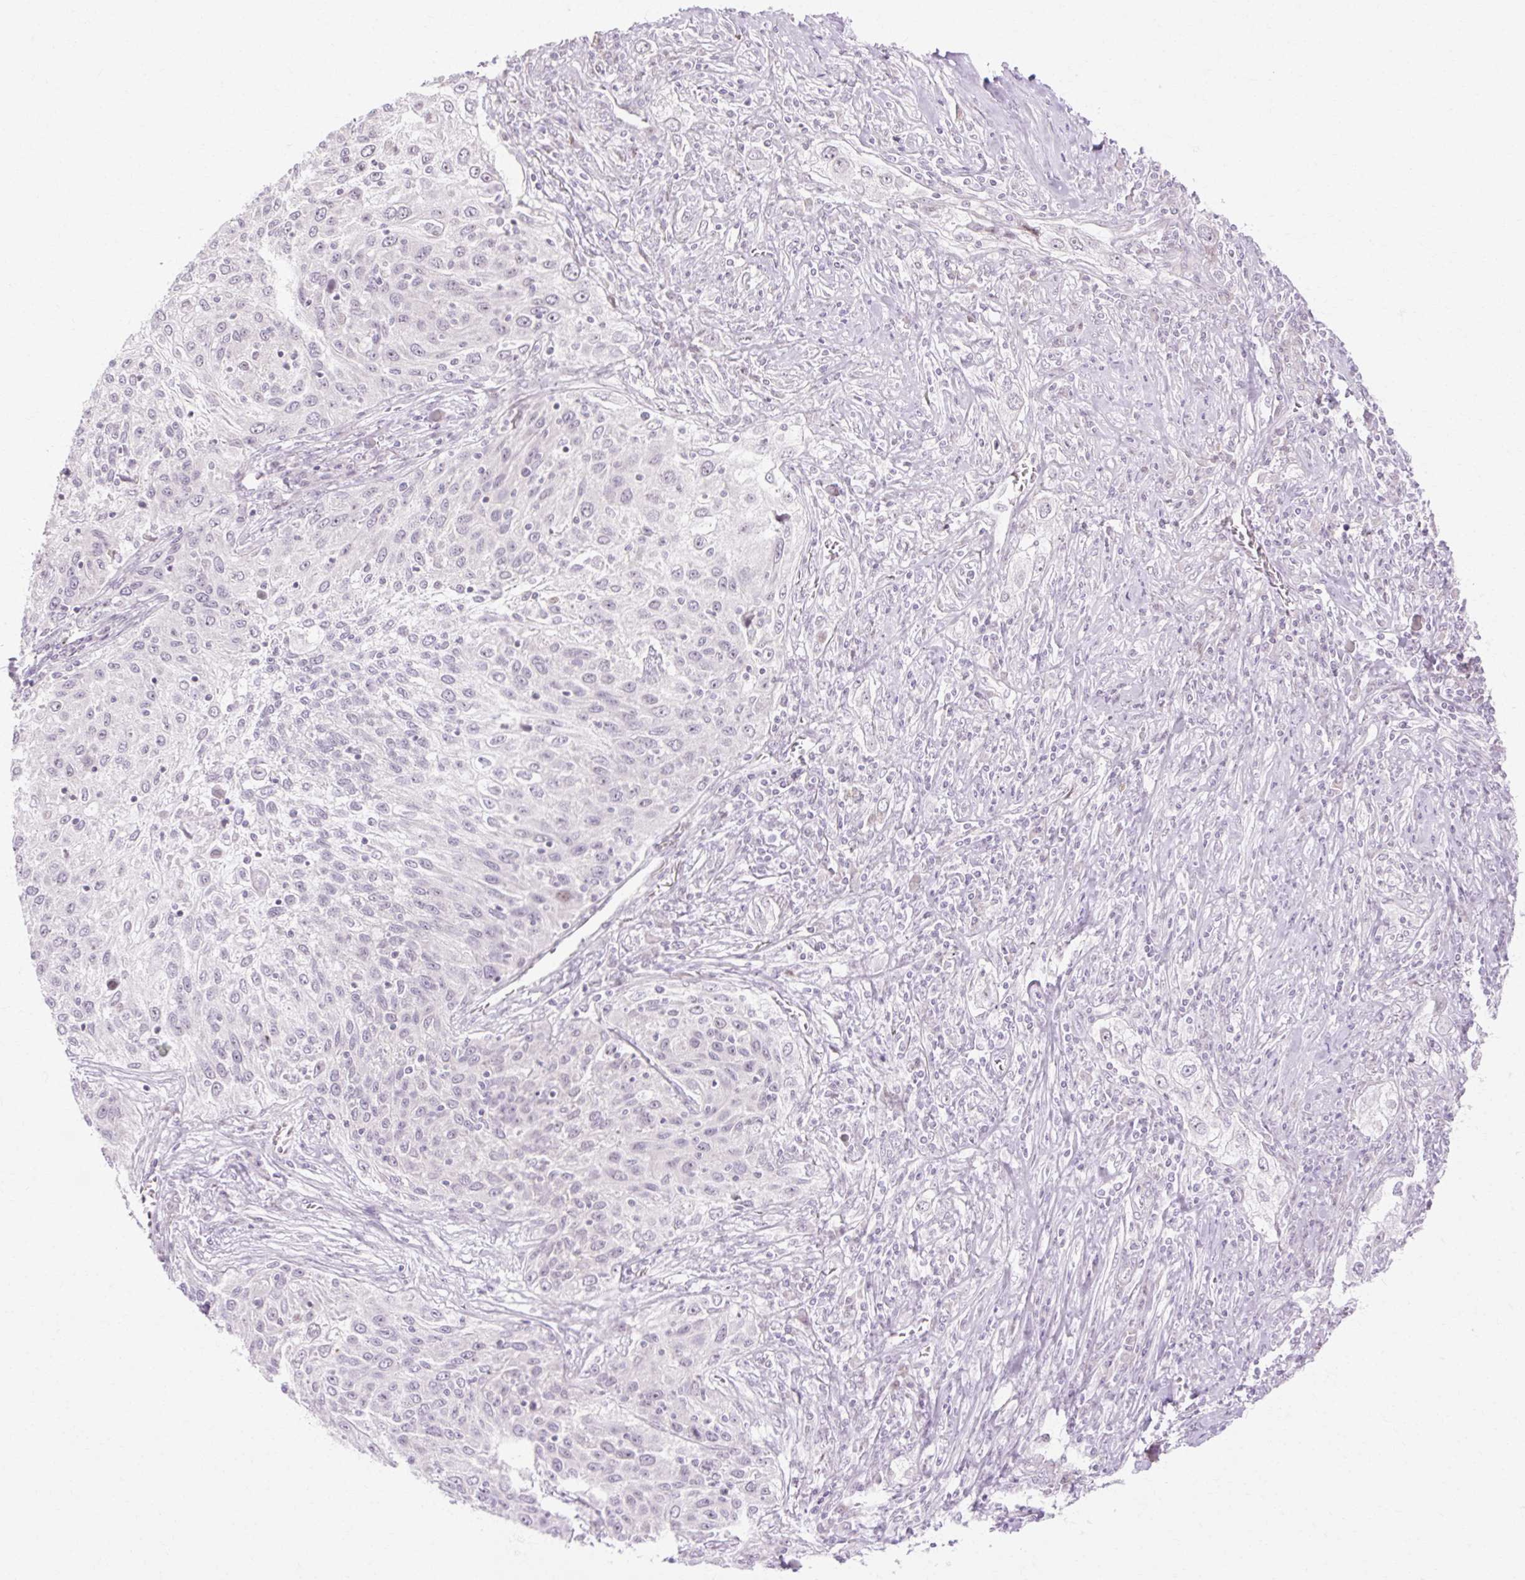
{"staining": {"intensity": "negative", "quantity": "none", "location": "none"}, "tissue": "lung cancer", "cell_type": "Tumor cells", "image_type": "cancer", "snomed": [{"axis": "morphology", "description": "Squamous cell carcinoma, NOS"}, {"axis": "topography", "description": "Lung"}], "caption": "Immunohistochemistry (IHC) of human squamous cell carcinoma (lung) shows no expression in tumor cells.", "gene": "C3orf49", "patient": {"sex": "female", "age": 69}}